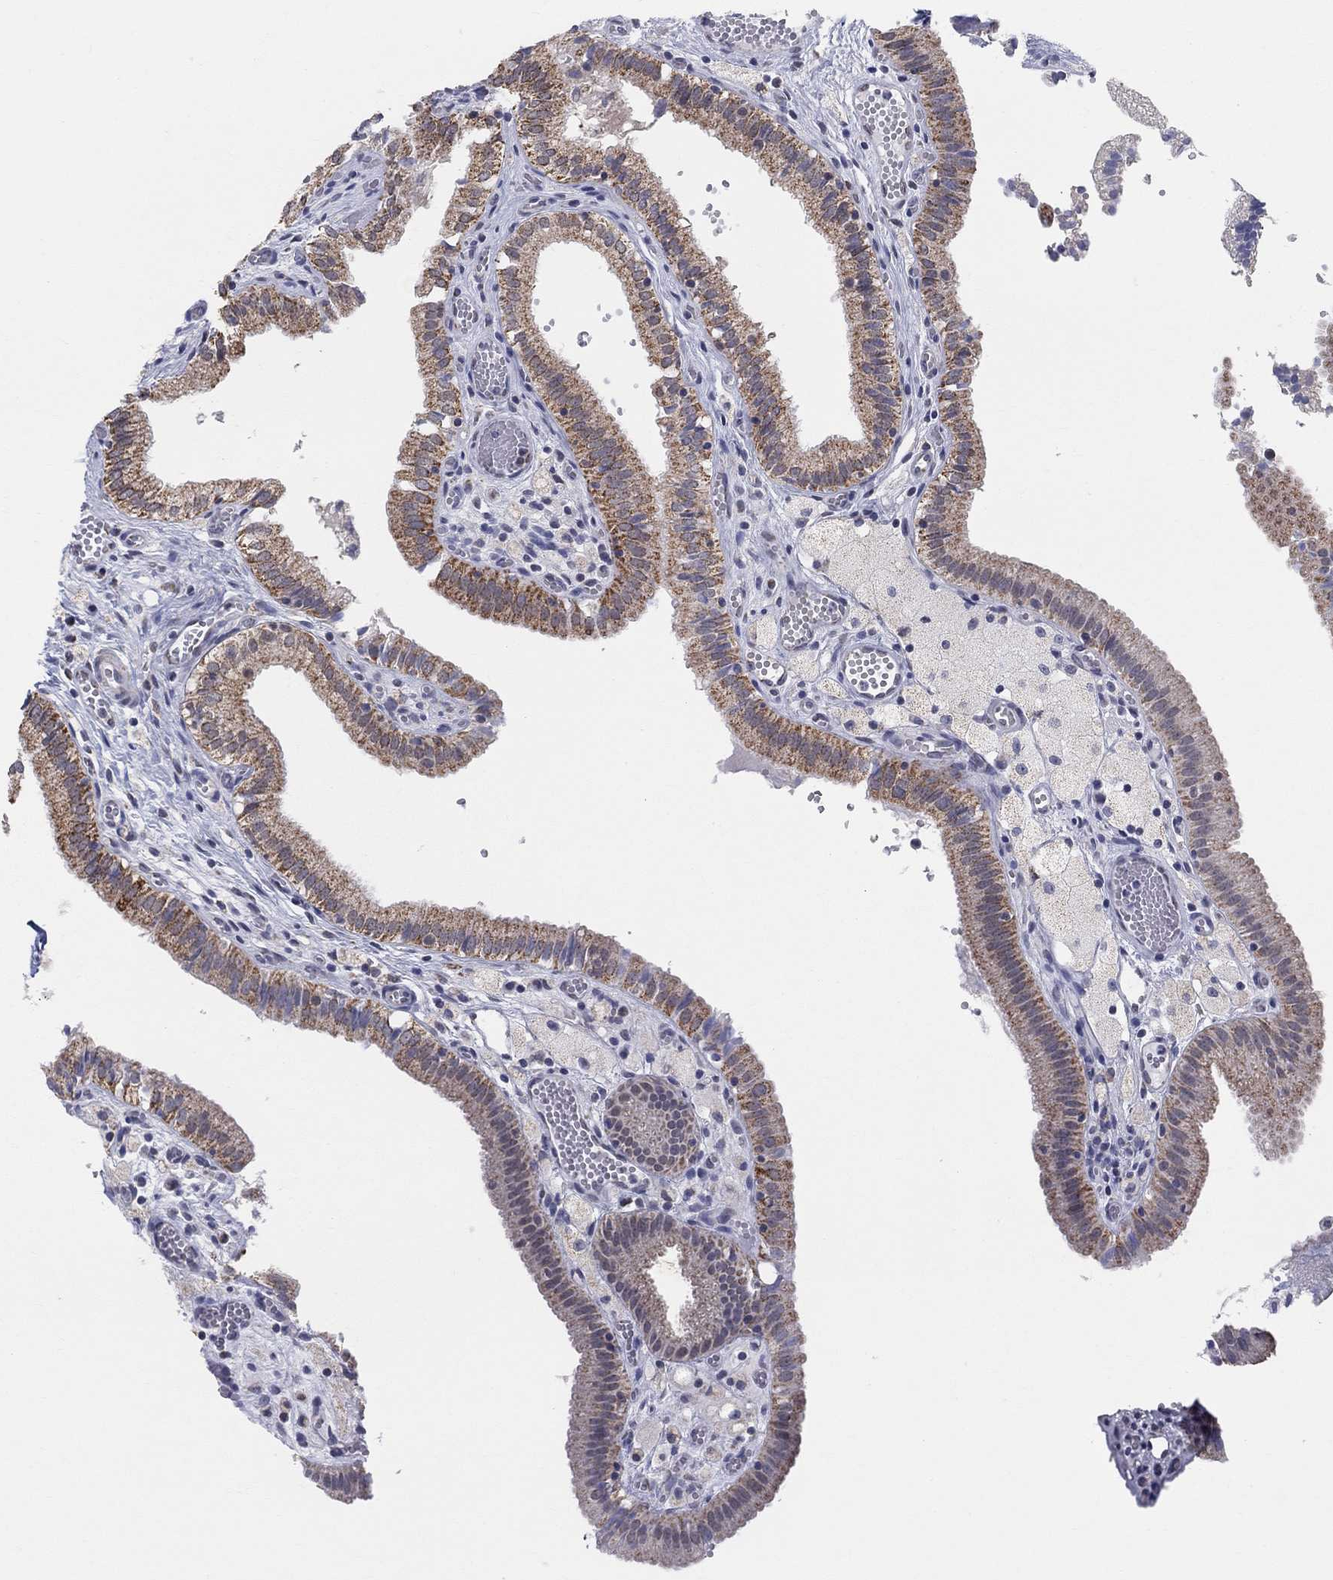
{"staining": {"intensity": "moderate", "quantity": ">75%", "location": "cytoplasmic/membranous"}, "tissue": "gallbladder", "cell_type": "Glandular cells", "image_type": "normal", "snomed": [{"axis": "morphology", "description": "Normal tissue, NOS"}, {"axis": "topography", "description": "Gallbladder"}], "caption": "Immunohistochemical staining of normal human gallbladder reveals medium levels of moderate cytoplasmic/membranous expression in approximately >75% of glandular cells. (brown staining indicates protein expression, while blue staining denotes nuclei).", "gene": "KISS1R", "patient": {"sex": "female", "age": 24}}